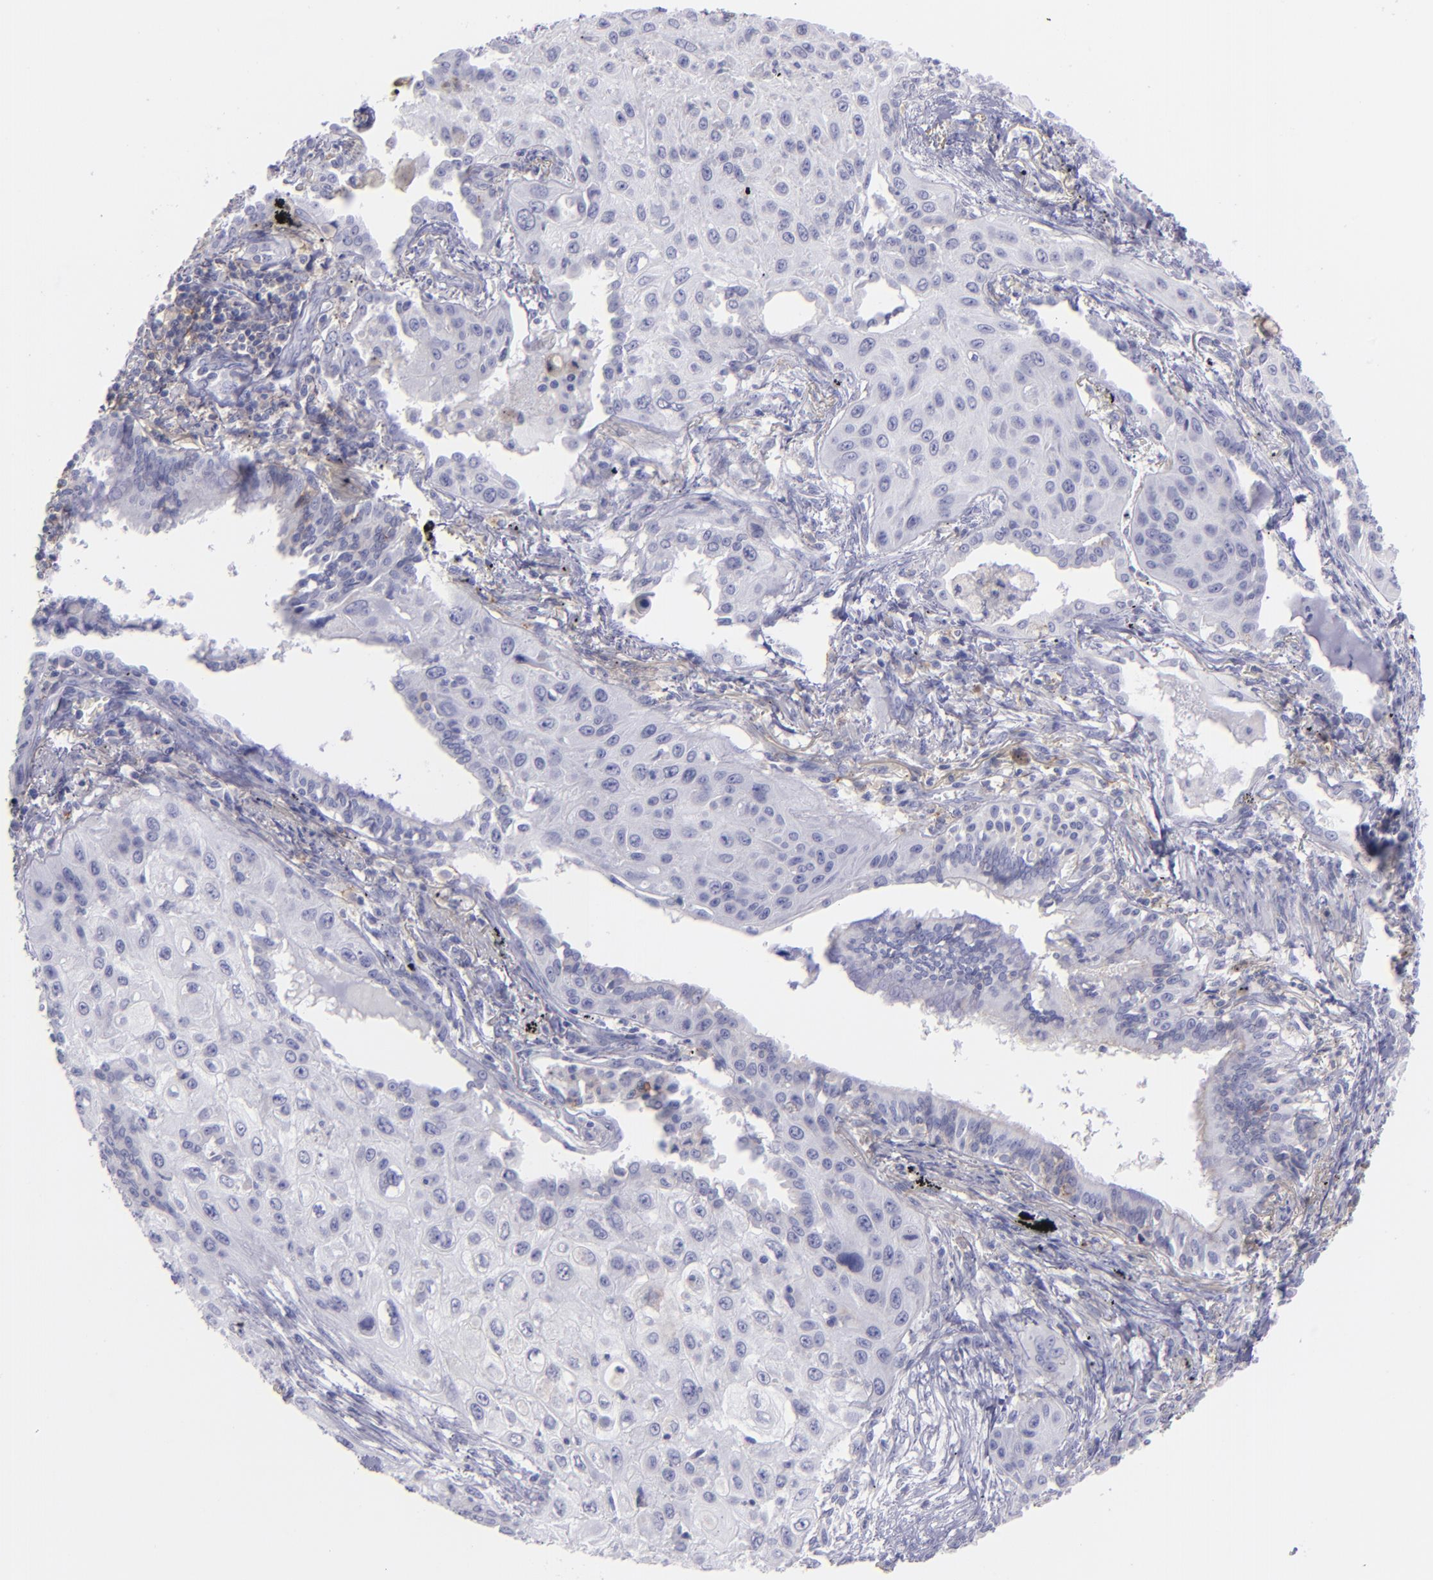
{"staining": {"intensity": "negative", "quantity": "none", "location": "none"}, "tissue": "lung cancer", "cell_type": "Tumor cells", "image_type": "cancer", "snomed": [{"axis": "morphology", "description": "Squamous cell carcinoma, NOS"}, {"axis": "topography", "description": "Lung"}], "caption": "DAB immunohistochemical staining of lung cancer (squamous cell carcinoma) shows no significant expression in tumor cells.", "gene": "CD82", "patient": {"sex": "male", "age": 71}}